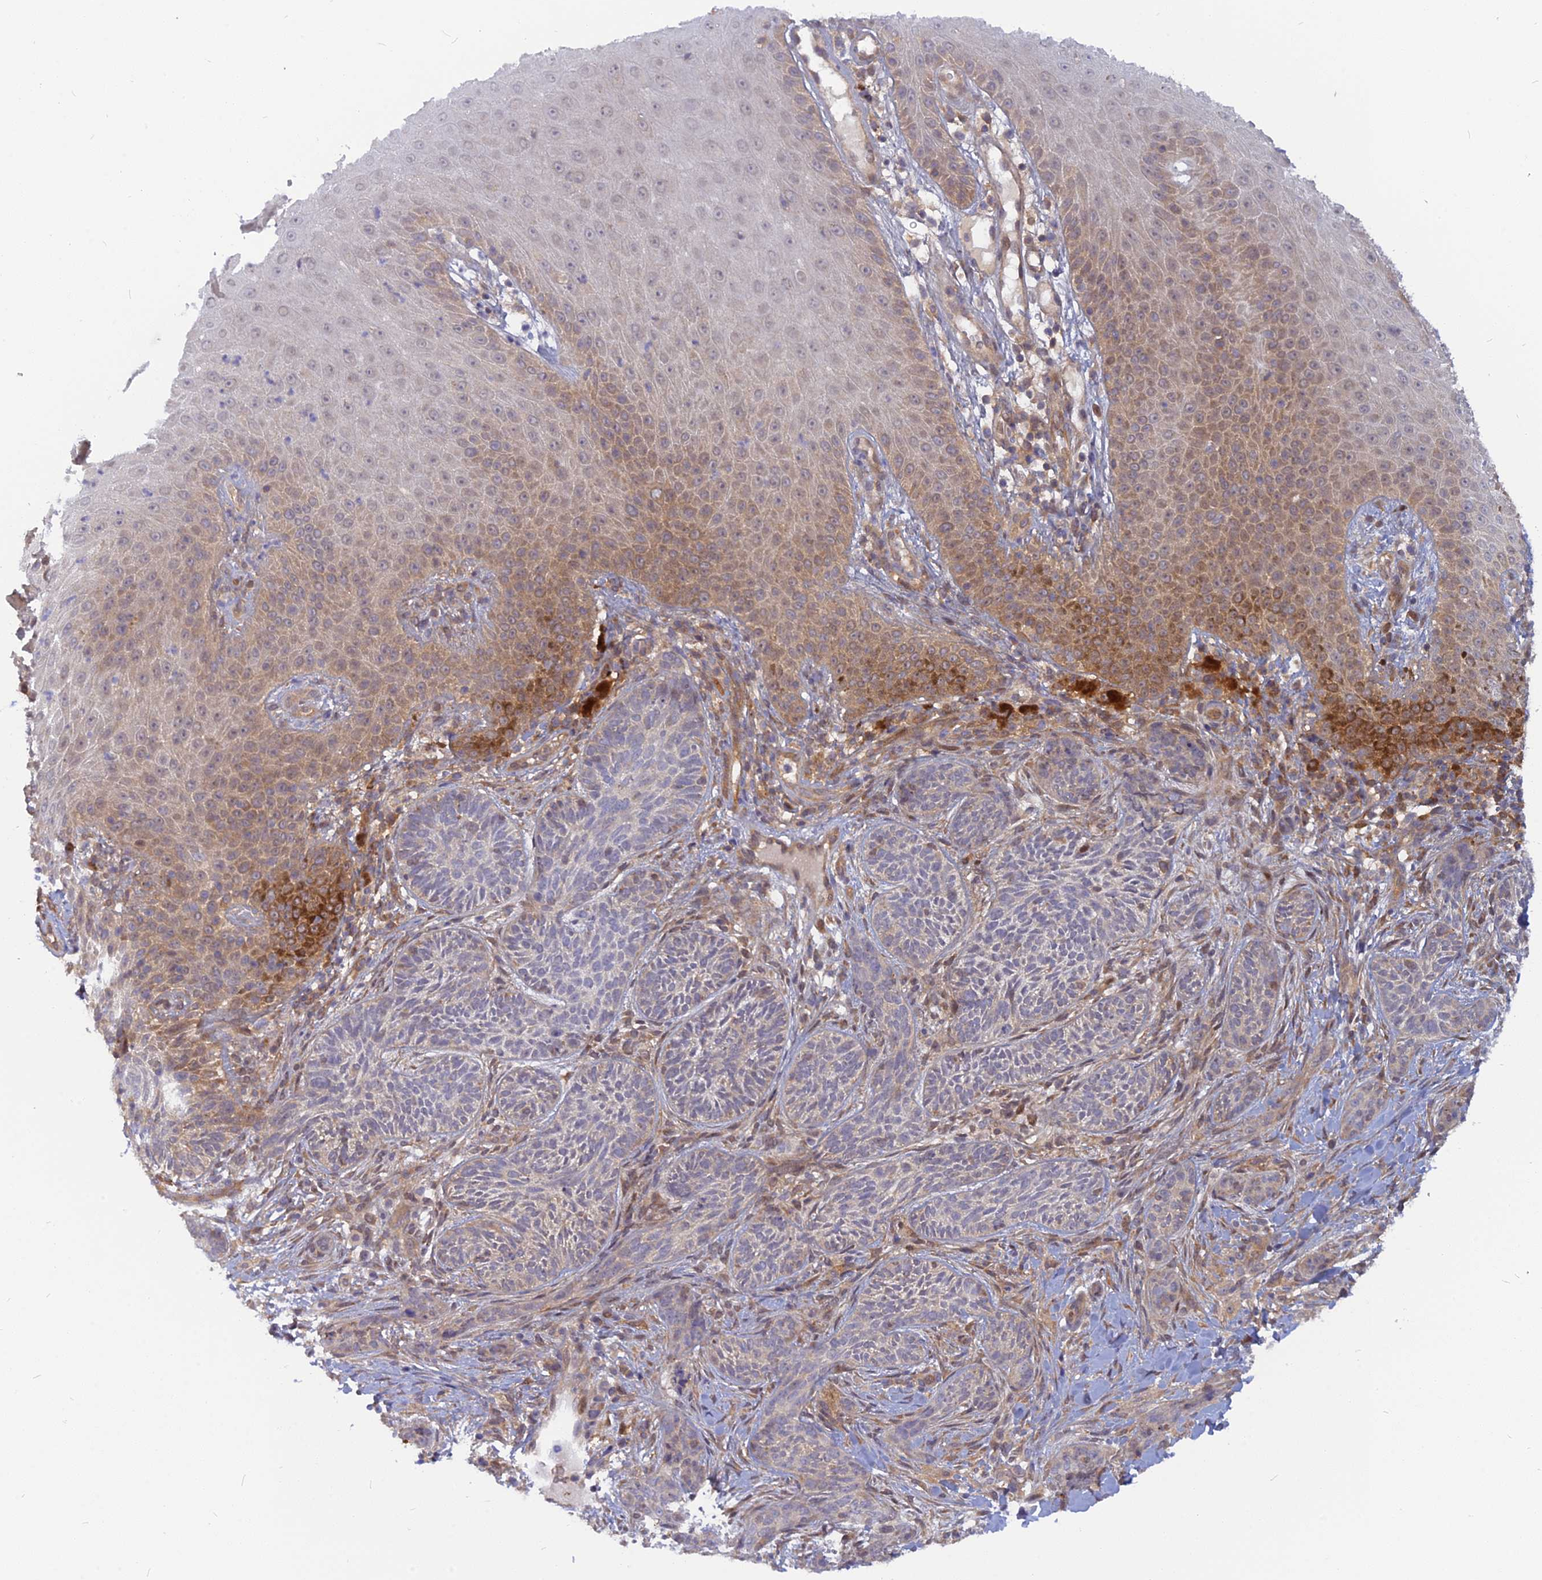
{"staining": {"intensity": "moderate", "quantity": "25%-75%", "location": "cytoplasmic/membranous,nuclear"}, "tissue": "skin", "cell_type": "Epidermal cells", "image_type": "normal", "snomed": [{"axis": "morphology", "description": "Normal tissue, NOS"}, {"axis": "morphology", "description": "Neoplasm, malignant, NOS"}, {"axis": "topography", "description": "Anal"}], "caption": "Immunohistochemistry (DAB) staining of benign skin shows moderate cytoplasmic/membranous,nuclear protein expression in approximately 25%-75% of epidermal cells.", "gene": "ARL2BP", "patient": {"sex": "male", "age": 47}}